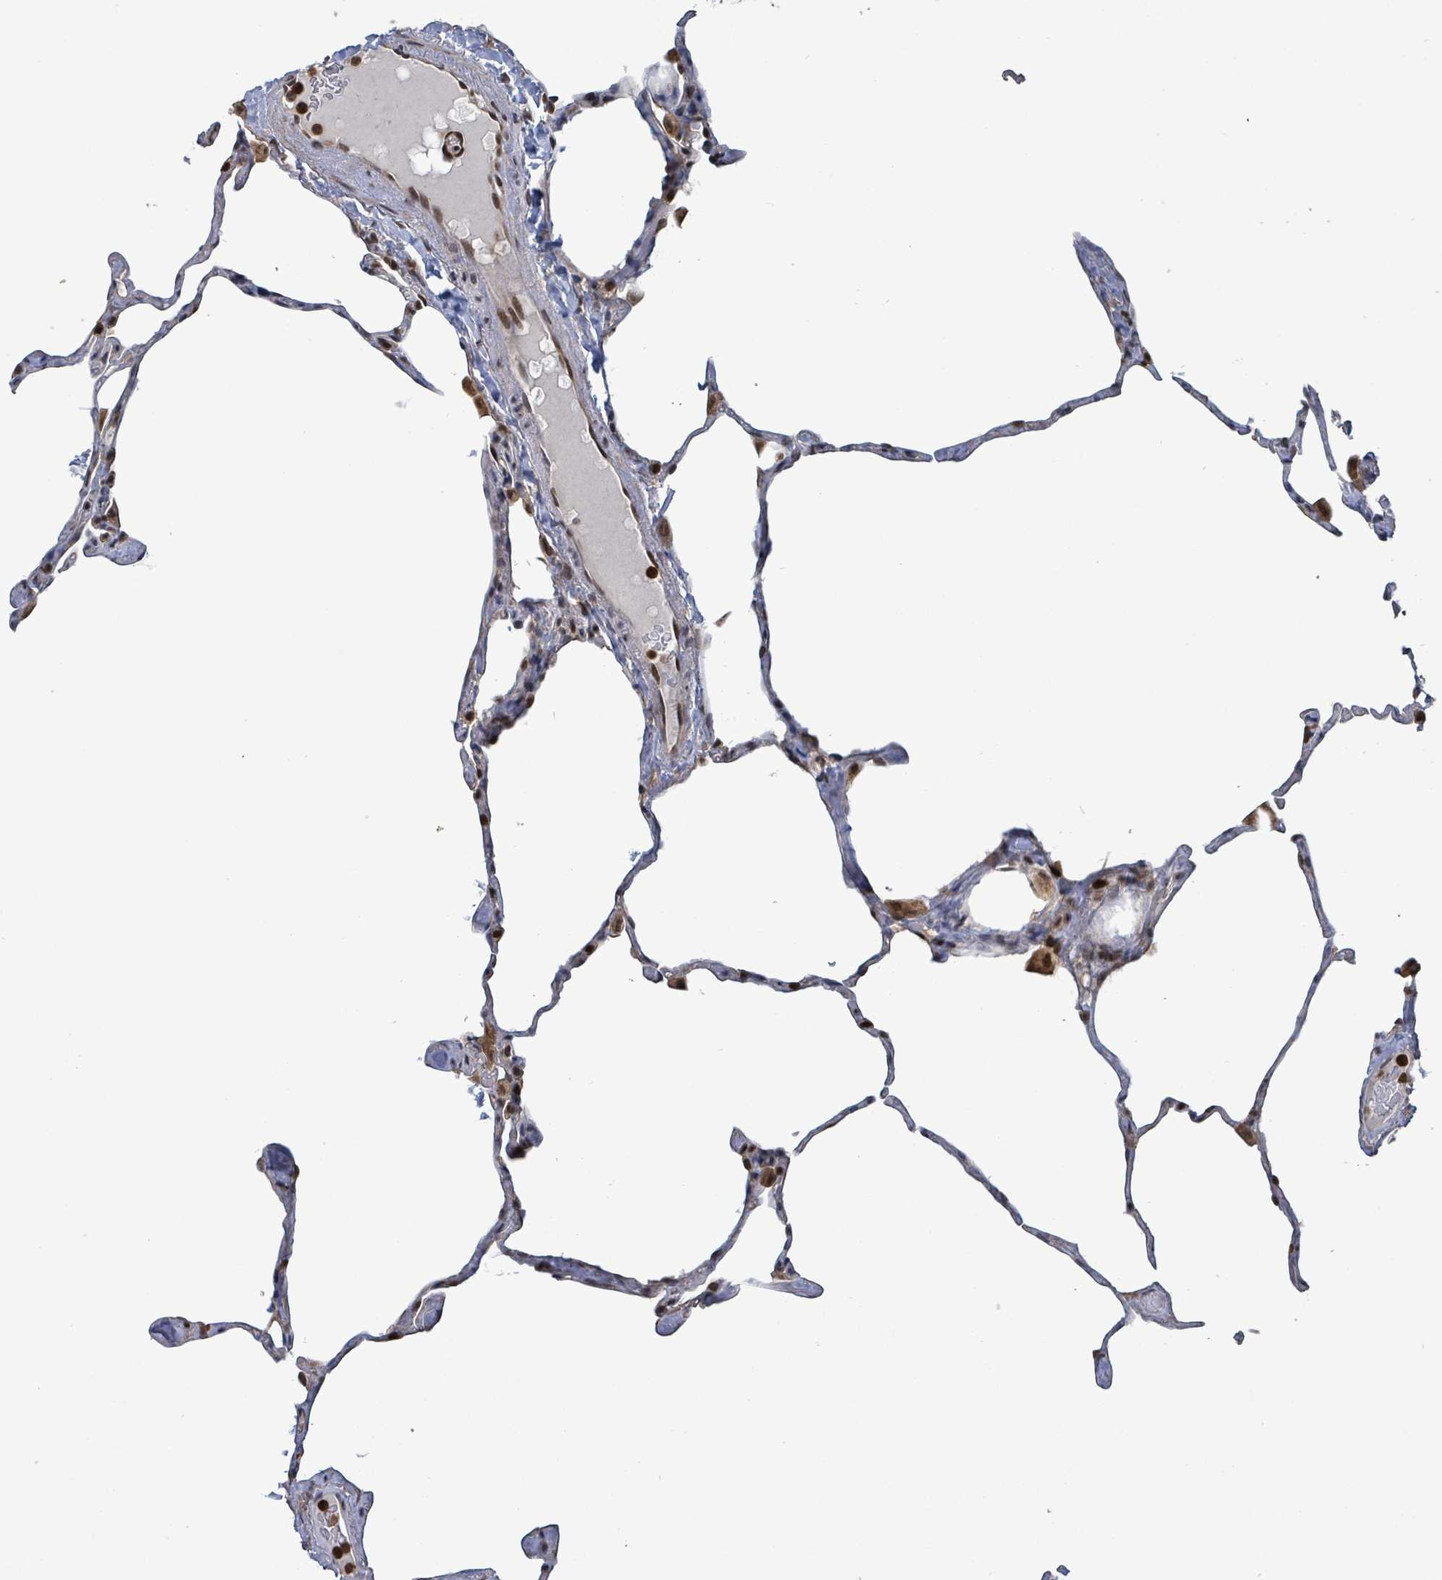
{"staining": {"intensity": "moderate", "quantity": "<25%", "location": "cytoplasmic/membranous,nuclear"}, "tissue": "lung", "cell_type": "Alveolar cells", "image_type": "normal", "snomed": [{"axis": "morphology", "description": "Normal tissue, NOS"}, {"axis": "topography", "description": "Lung"}], "caption": "Alveolar cells demonstrate moderate cytoplasmic/membranous,nuclear staining in approximately <25% of cells in benign lung. (DAB (3,3'-diaminobenzidine) IHC, brown staining for protein, blue staining for nuclei).", "gene": "COQ6", "patient": {"sex": "male", "age": 65}}